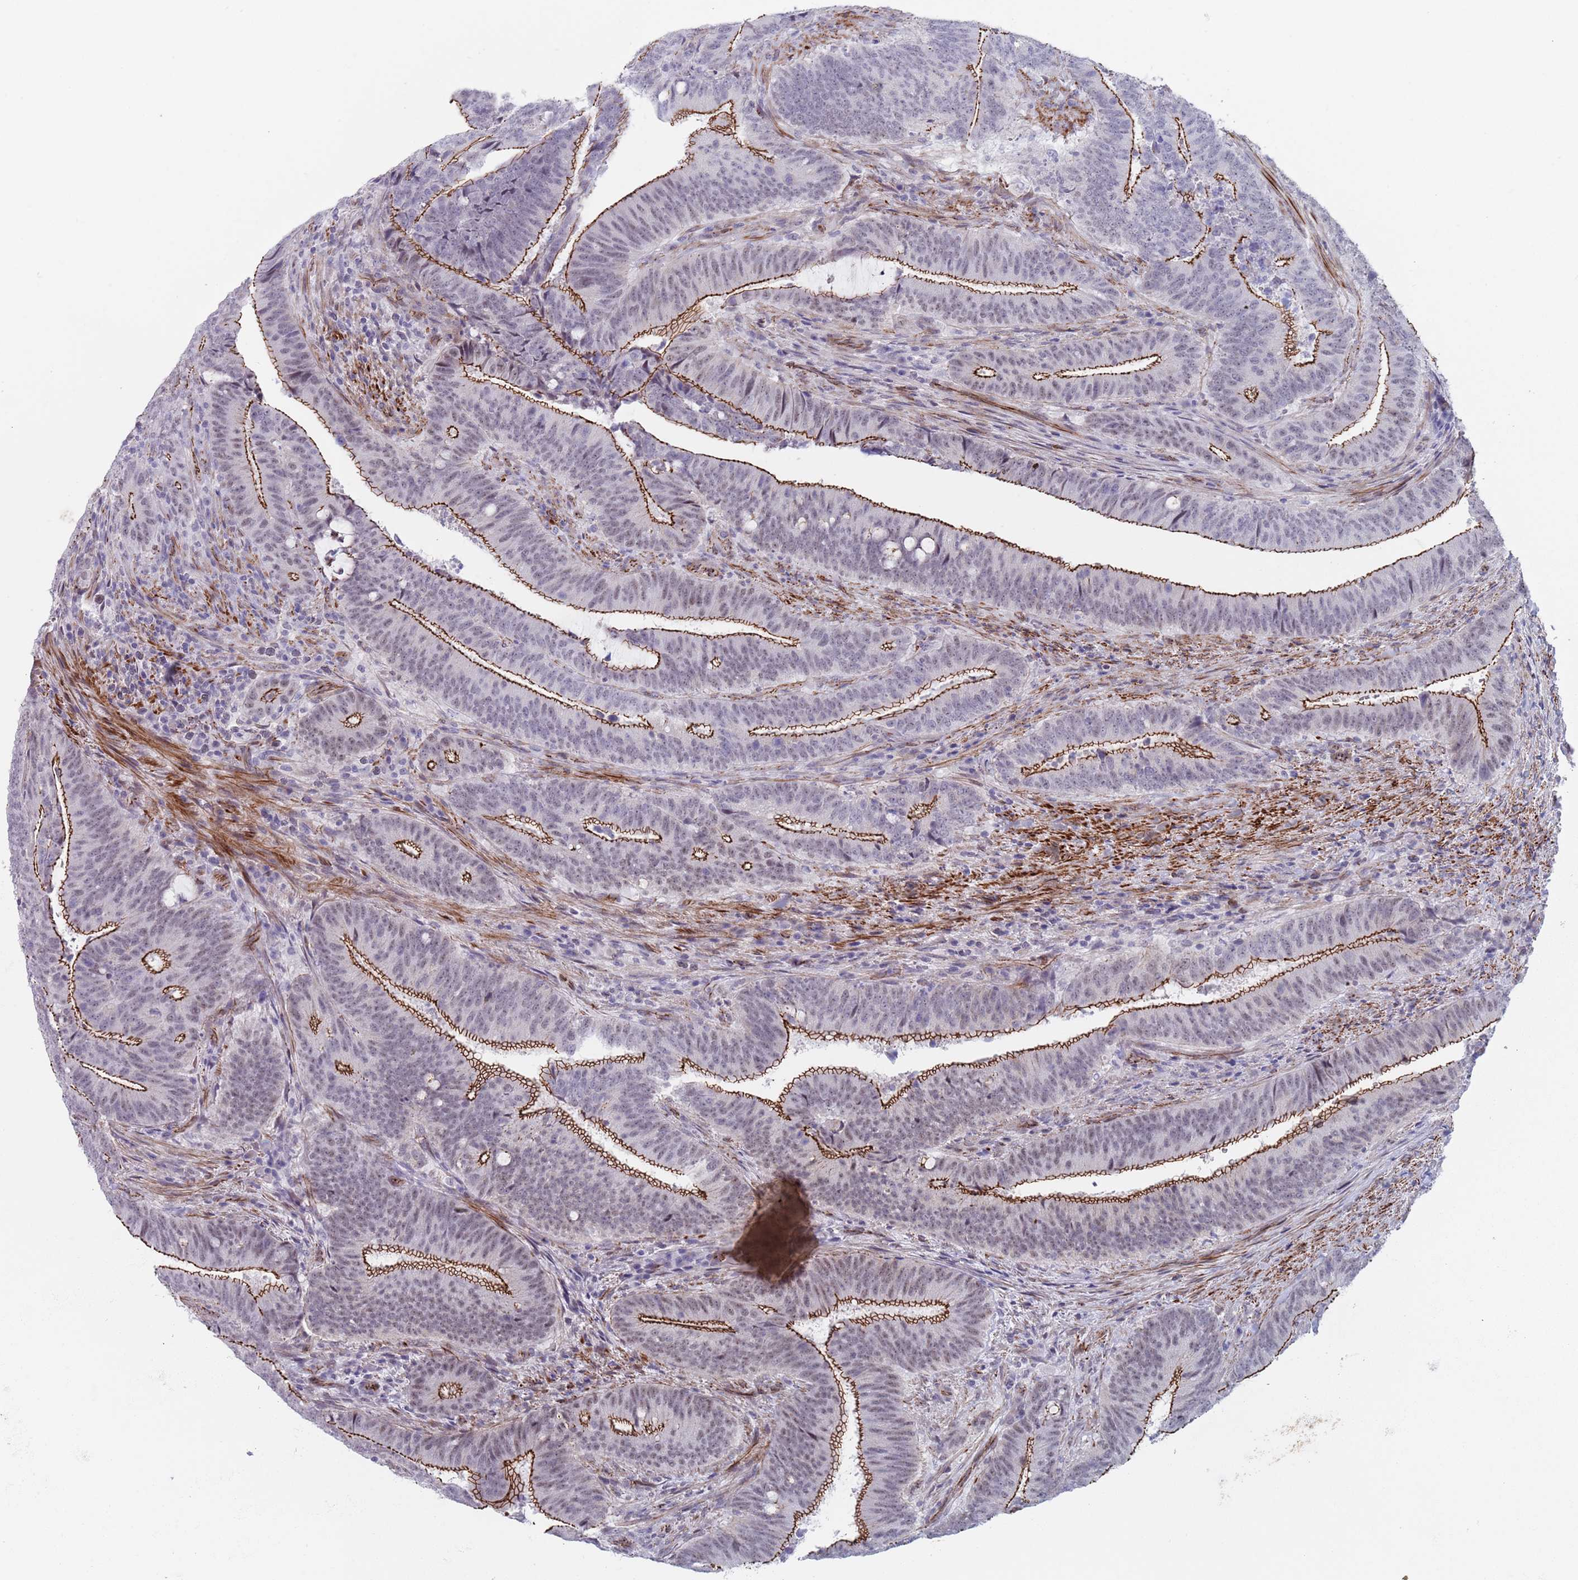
{"staining": {"intensity": "strong", "quantity": "25%-75%", "location": "cytoplasmic/membranous"}, "tissue": "colorectal cancer", "cell_type": "Tumor cells", "image_type": "cancer", "snomed": [{"axis": "morphology", "description": "Adenocarcinoma, NOS"}, {"axis": "topography", "description": "Colon"}], "caption": "Protein expression analysis of human colorectal adenocarcinoma reveals strong cytoplasmic/membranous positivity in about 25%-75% of tumor cells. Nuclei are stained in blue.", "gene": "OR5A2", "patient": {"sex": "female", "age": 43}}